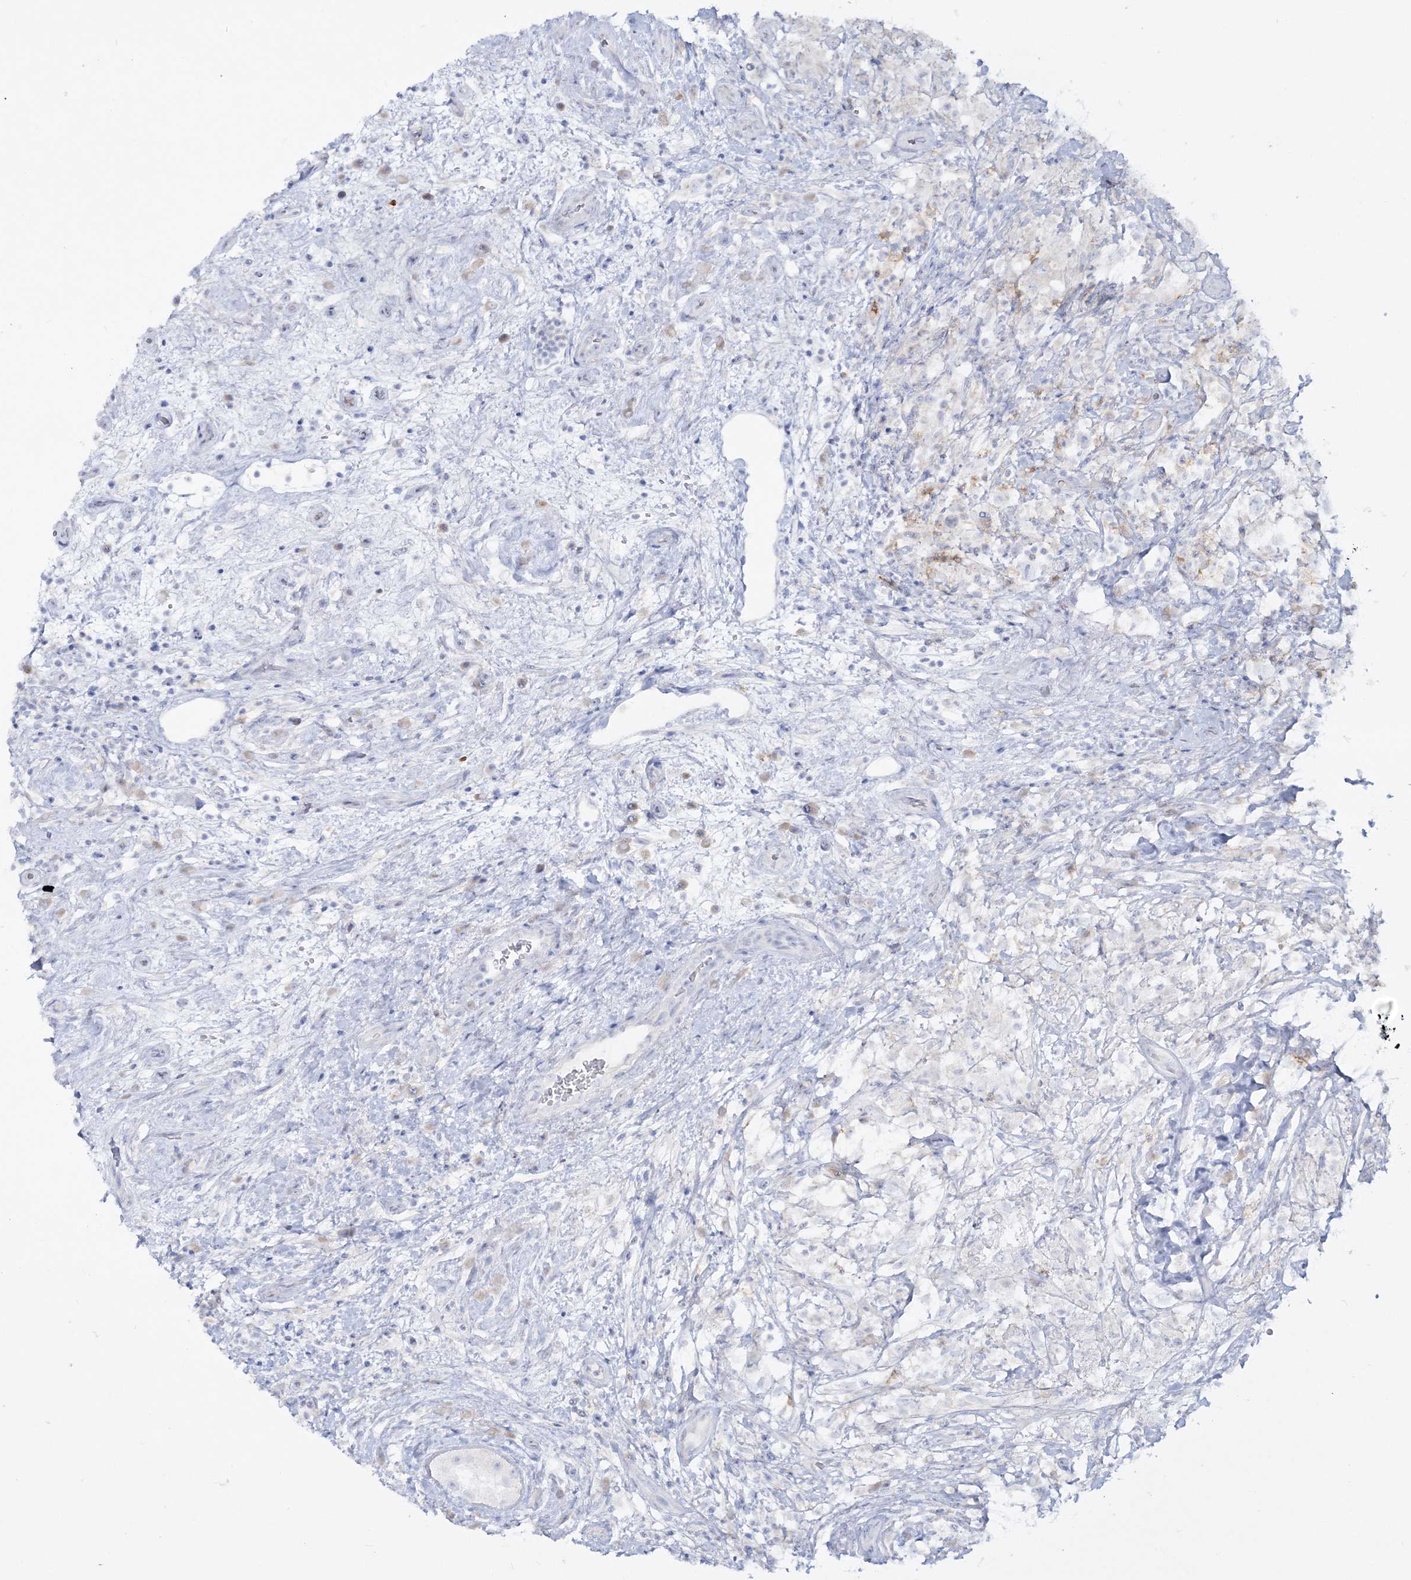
{"staining": {"intensity": "negative", "quantity": "none", "location": "none"}, "tissue": "testis cancer", "cell_type": "Tumor cells", "image_type": "cancer", "snomed": [{"axis": "morphology", "description": "Seminoma, NOS"}, {"axis": "topography", "description": "Testis"}], "caption": "This histopathology image is of seminoma (testis) stained with immunohistochemistry (IHC) to label a protein in brown with the nuclei are counter-stained blue. There is no positivity in tumor cells.", "gene": "WDSUB1", "patient": {"sex": "male", "age": 49}}